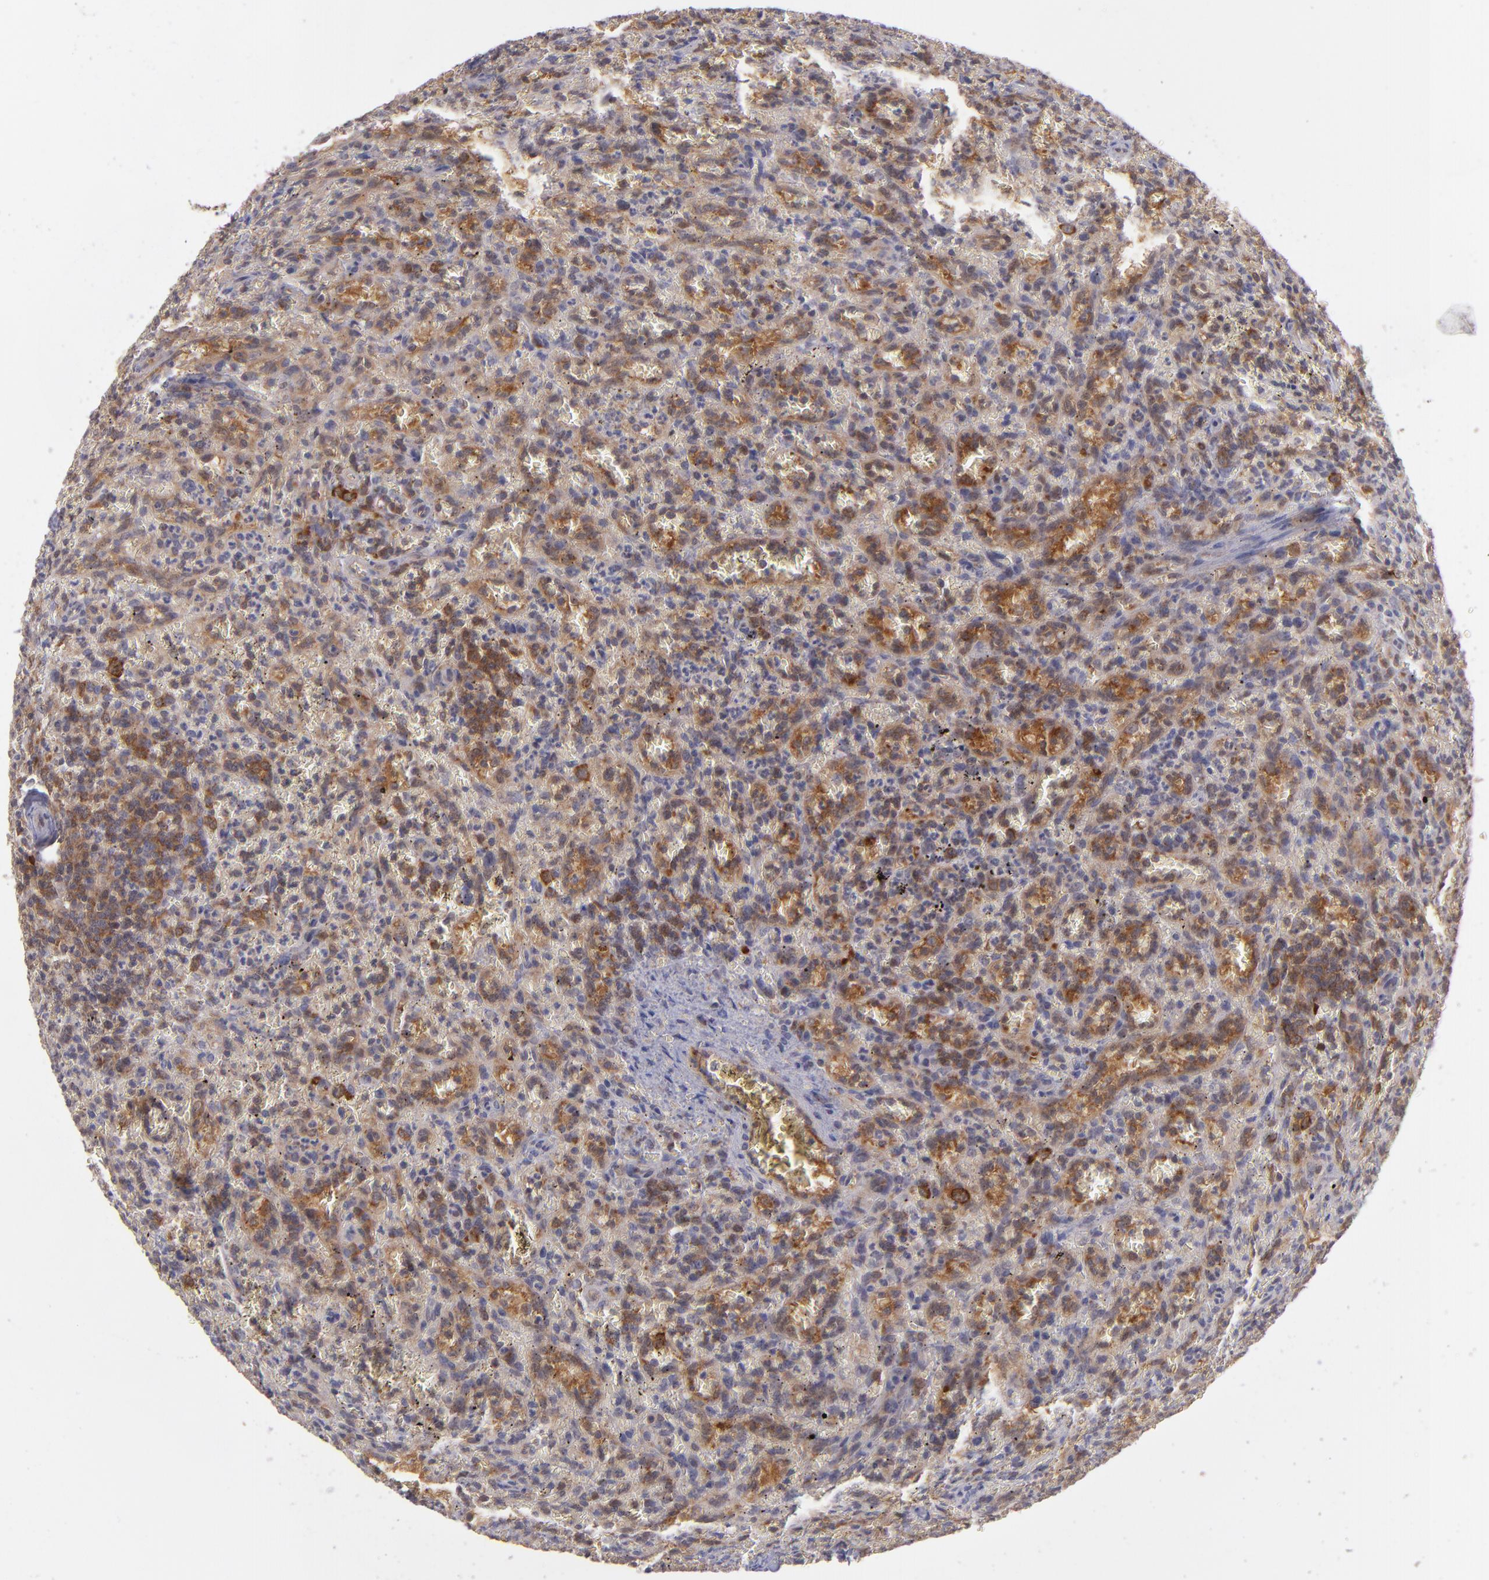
{"staining": {"intensity": "moderate", "quantity": "25%-75%", "location": "cytoplasmic/membranous"}, "tissue": "lymphoma", "cell_type": "Tumor cells", "image_type": "cancer", "snomed": [{"axis": "morphology", "description": "Malignant lymphoma, non-Hodgkin's type, Low grade"}, {"axis": "topography", "description": "Spleen"}], "caption": "High-power microscopy captured an immunohistochemistry (IHC) photomicrograph of lymphoma, revealing moderate cytoplasmic/membranous expression in approximately 25%-75% of tumor cells.", "gene": "PTPN13", "patient": {"sex": "female", "age": 64}}